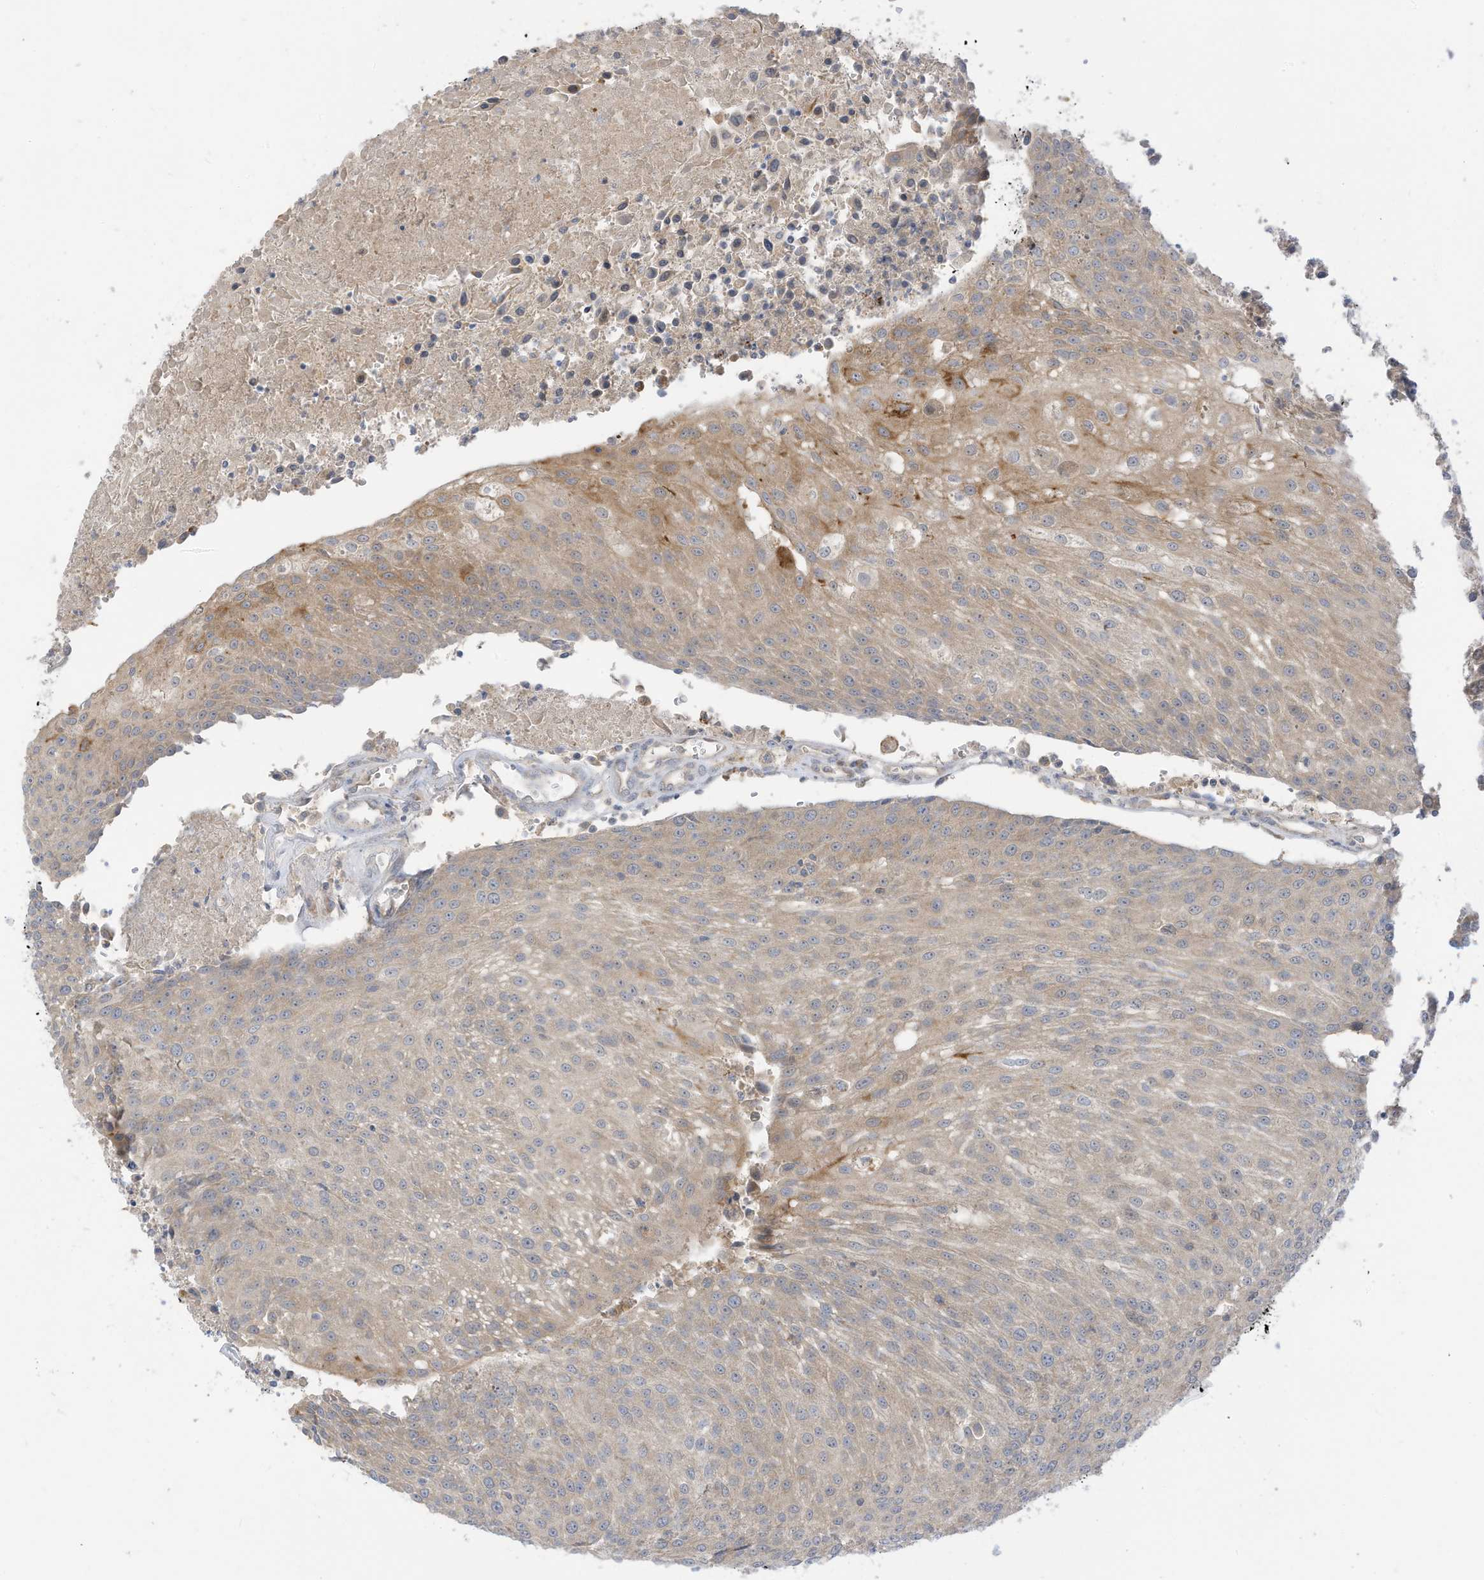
{"staining": {"intensity": "weak", "quantity": "<25%", "location": "cytoplasmic/membranous"}, "tissue": "urothelial cancer", "cell_type": "Tumor cells", "image_type": "cancer", "snomed": [{"axis": "morphology", "description": "Urothelial carcinoma, High grade"}, {"axis": "topography", "description": "Urinary bladder"}], "caption": "Human urothelial cancer stained for a protein using immunohistochemistry (IHC) demonstrates no positivity in tumor cells.", "gene": "LRRN2", "patient": {"sex": "female", "age": 85}}